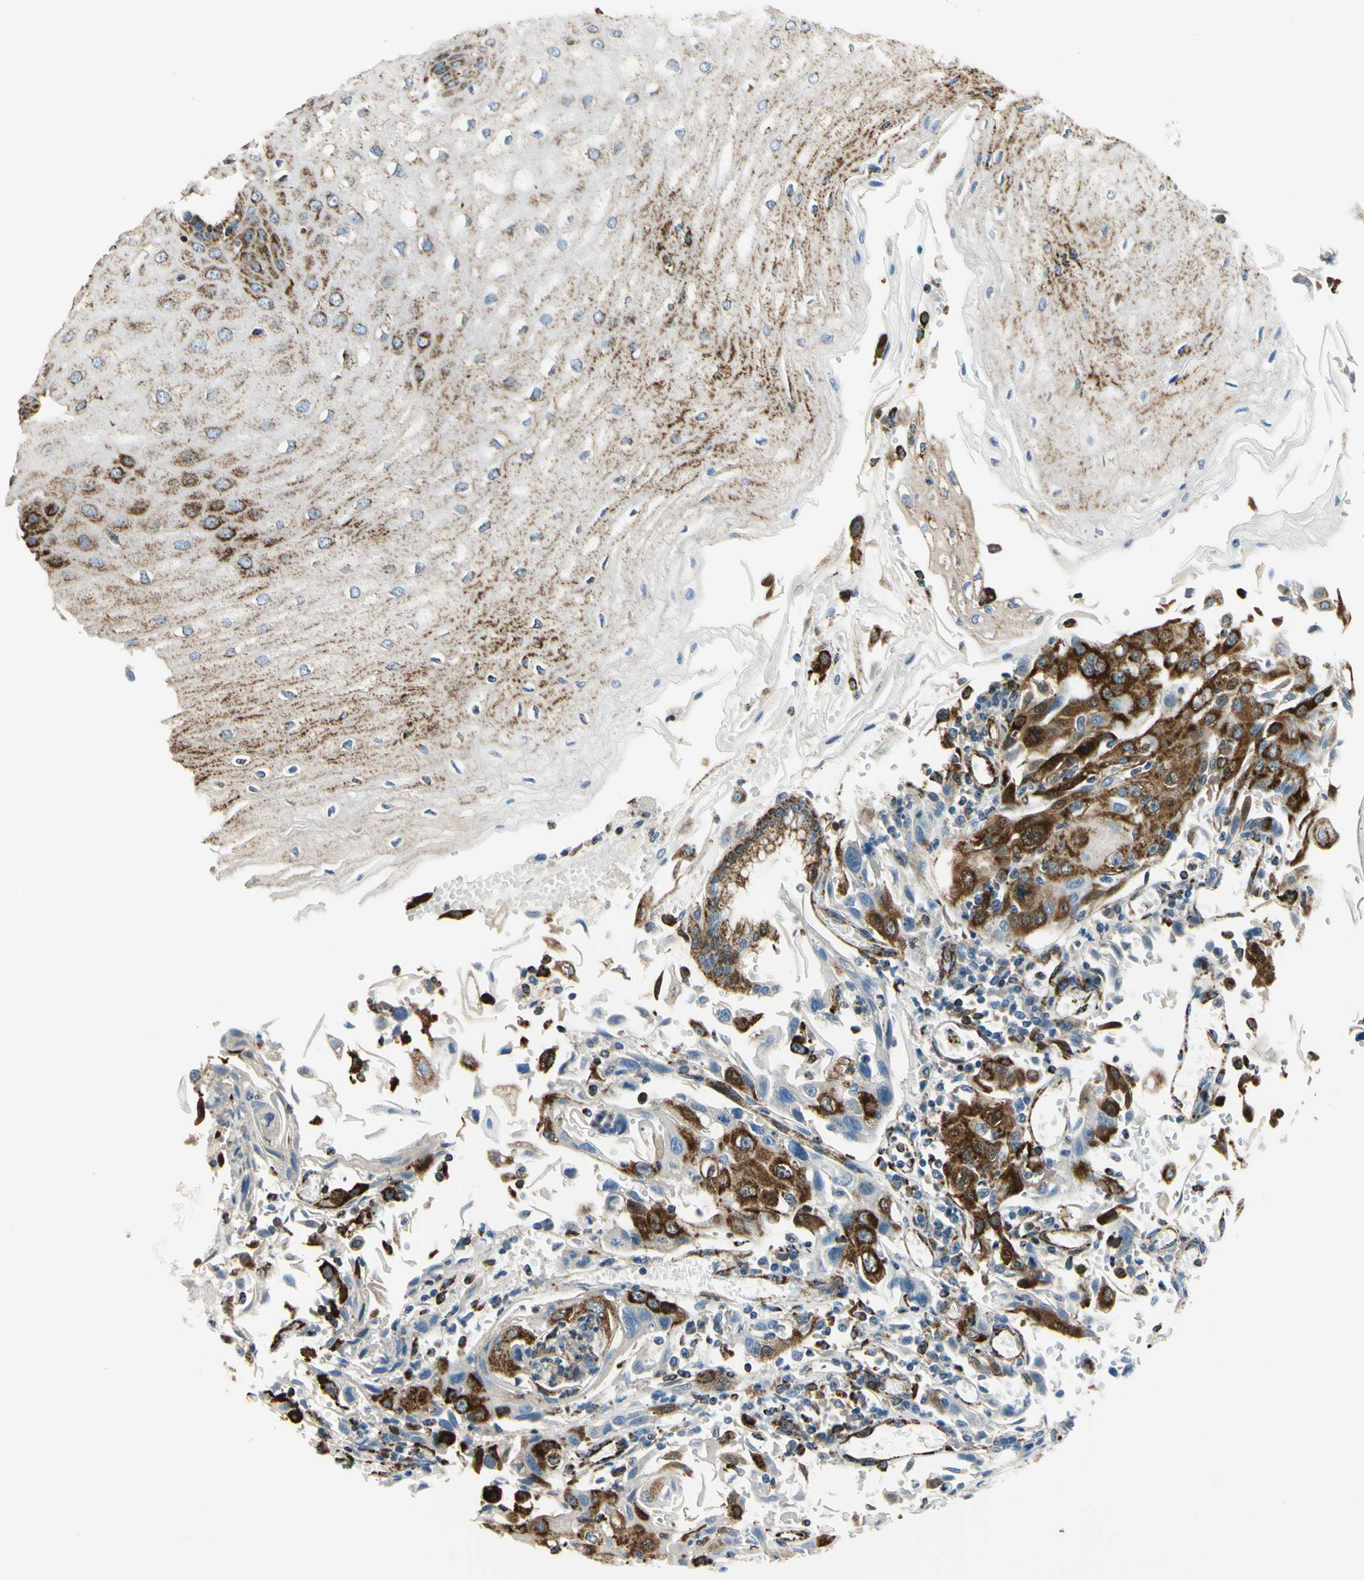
{"staining": {"intensity": "strong", "quantity": ">75%", "location": "cytoplasmic/membranous"}, "tissue": "esophagus", "cell_type": "Squamous epithelial cells", "image_type": "normal", "snomed": [{"axis": "morphology", "description": "Normal tissue, NOS"}, {"axis": "morphology", "description": "Squamous cell carcinoma, NOS"}, {"axis": "topography", "description": "Esophagus"}], "caption": "Squamous epithelial cells reveal high levels of strong cytoplasmic/membranous staining in about >75% of cells in normal esophagus. (Brightfield microscopy of DAB IHC at high magnification).", "gene": "MAVS", "patient": {"sex": "male", "age": 65}}